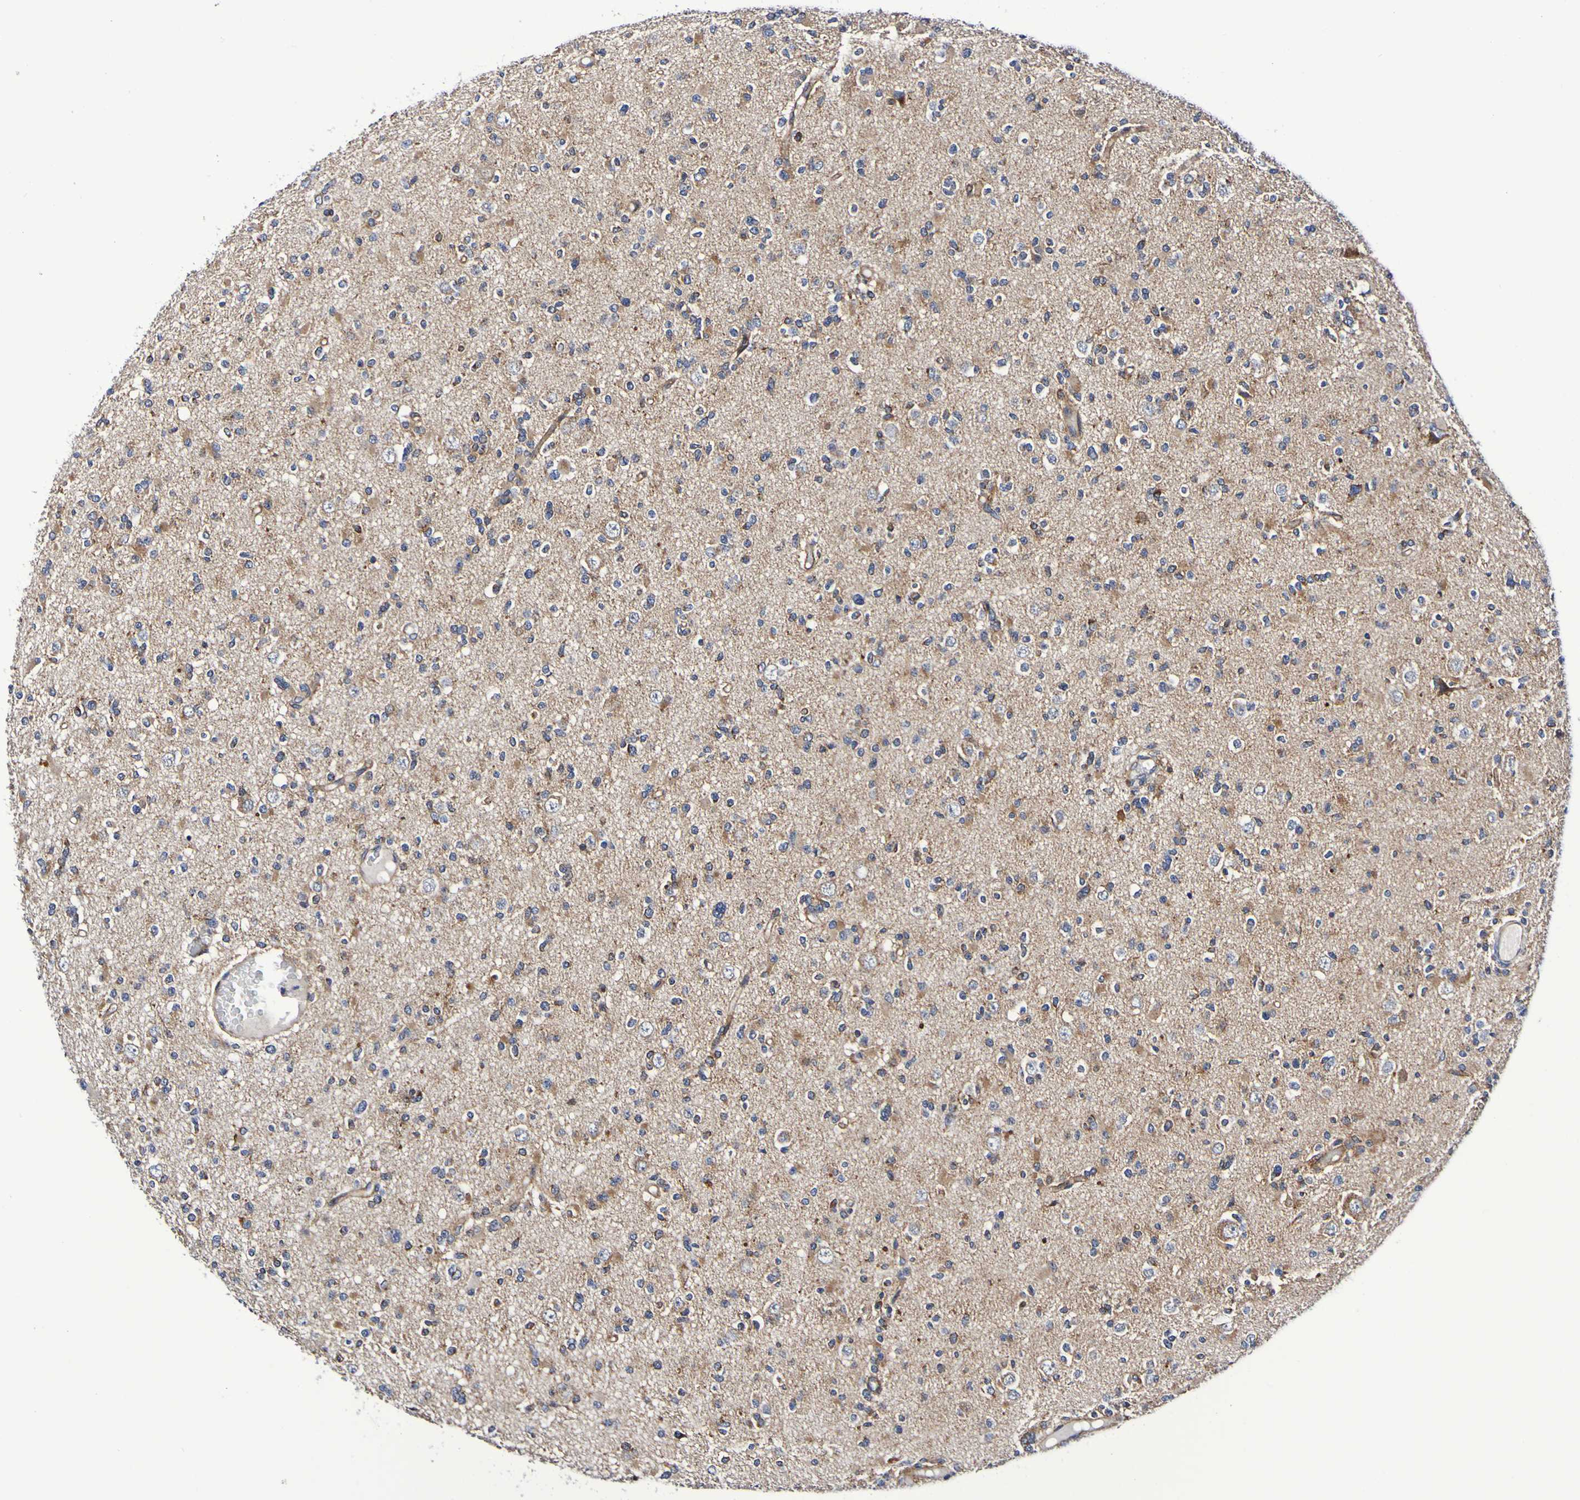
{"staining": {"intensity": "negative", "quantity": "none", "location": "none"}, "tissue": "glioma", "cell_type": "Tumor cells", "image_type": "cancer", "snomed": [{"axis": "morphology", "description": "Glioma, malignant, Low grade"}, {"axis": "topography", "description": "Brain"}], "caption": "DAB (3,3'-diaminobenzidine) immunohistochemical staining of human malignant glioma (low-grade) reveals no significant expression in tumor cells.", "gene": "GJB1", "patient": {"sex": "female", "age": 22}}